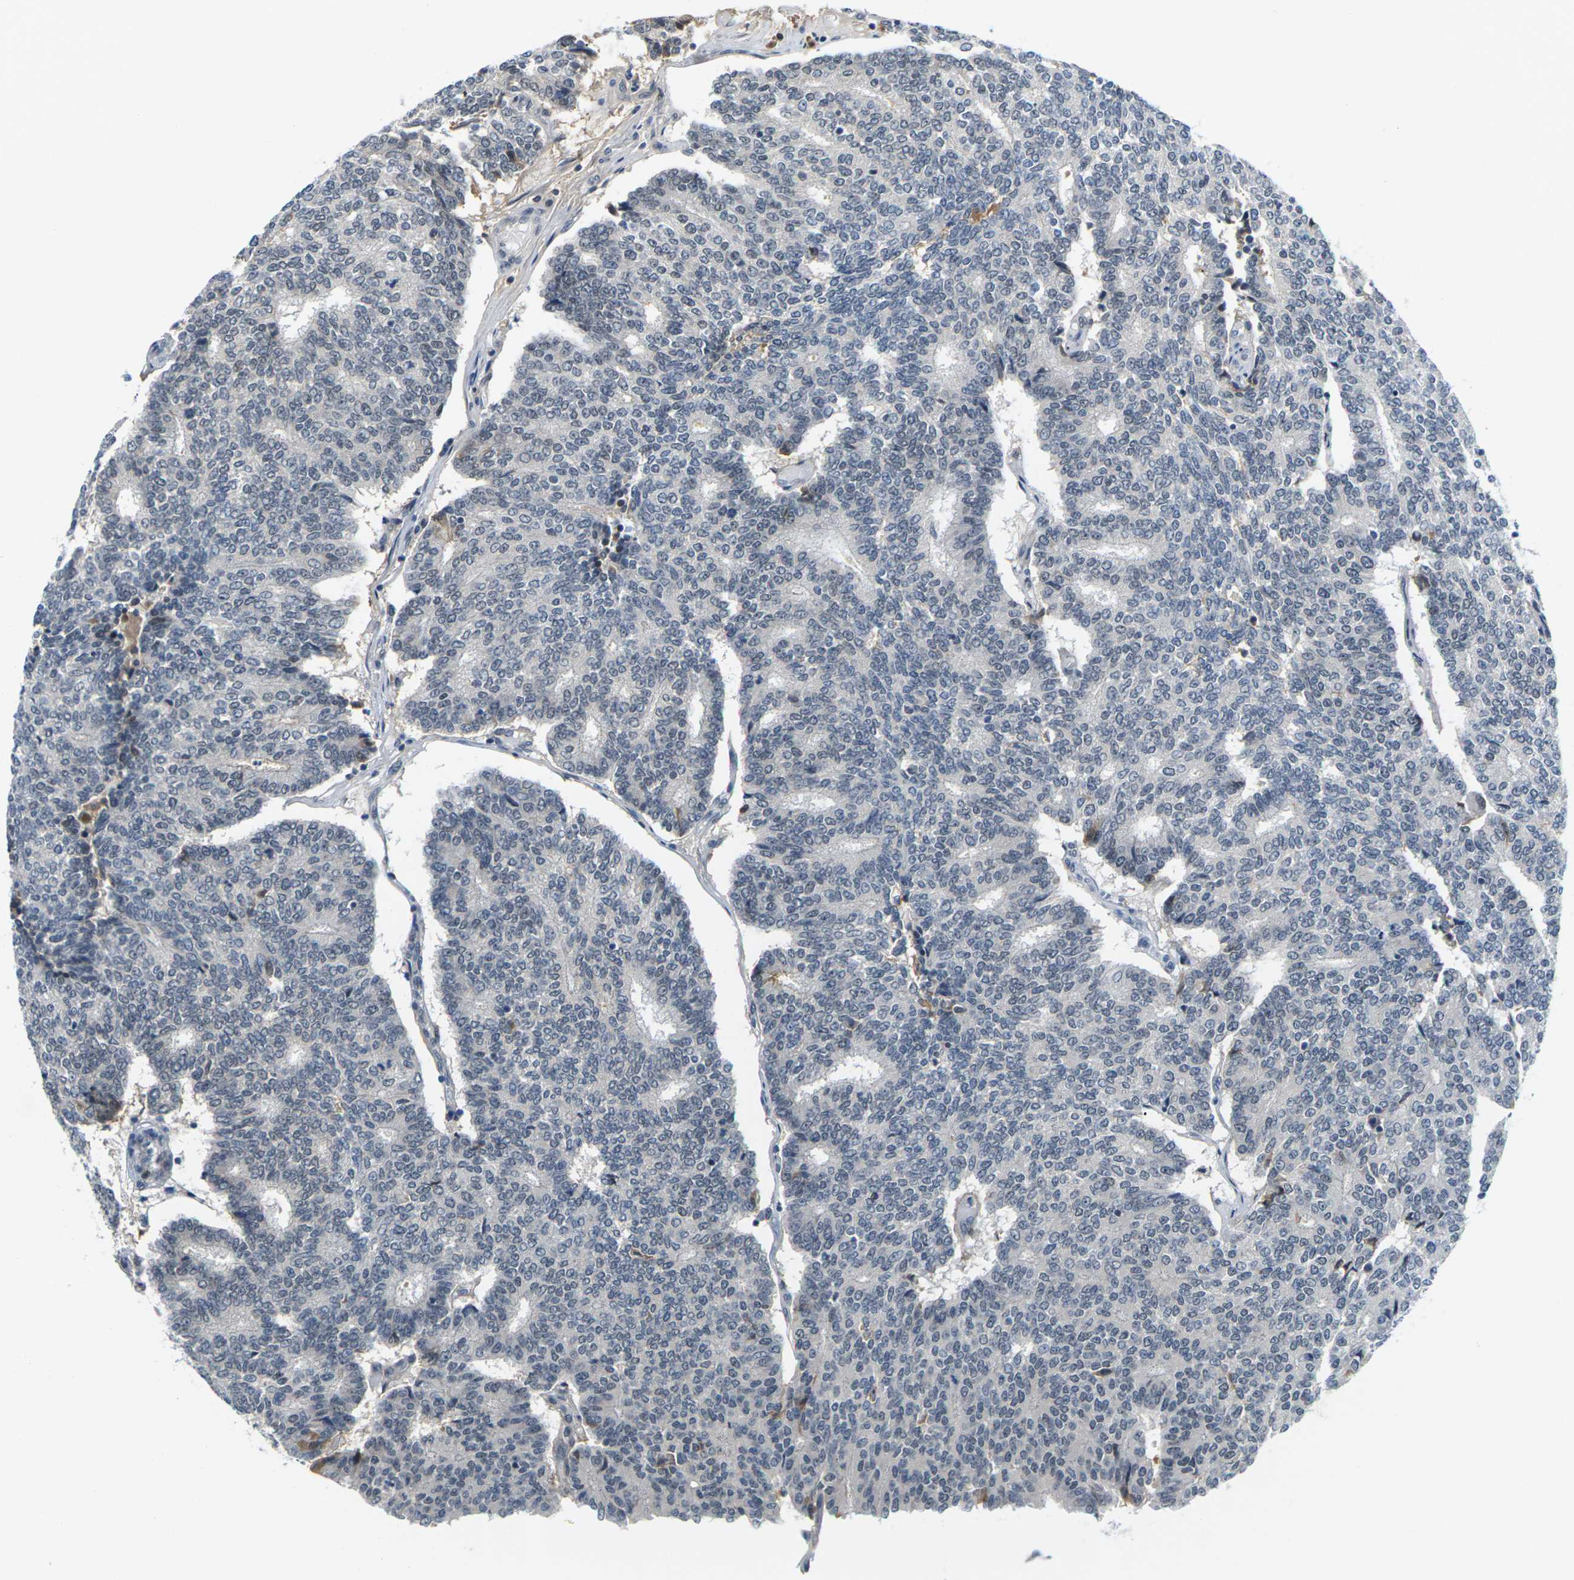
{"staining": {"intensity": "negative", "quantity": "none", "location": "none"}, "tissue": "prostate cancer", "cell_type": "Tumor cells", "image_type": "cancer", "snomed": [{"axis": "morphology", "description": "Normal tissue, NOS"}, {"axis": "morphology", "description": "Adenocarcinoma, High grade"}, {"axis": "topography", "description": "Prostate"}, {"axis": "topography", "description": "Seminal veicle"}], "caption": "Histopathology image shows no significant protein staining in tumor cells of prostate adenocarcinoma (high-grade).", "gene": "PKP2", "patient": {"sex": "male", "age": 55}}